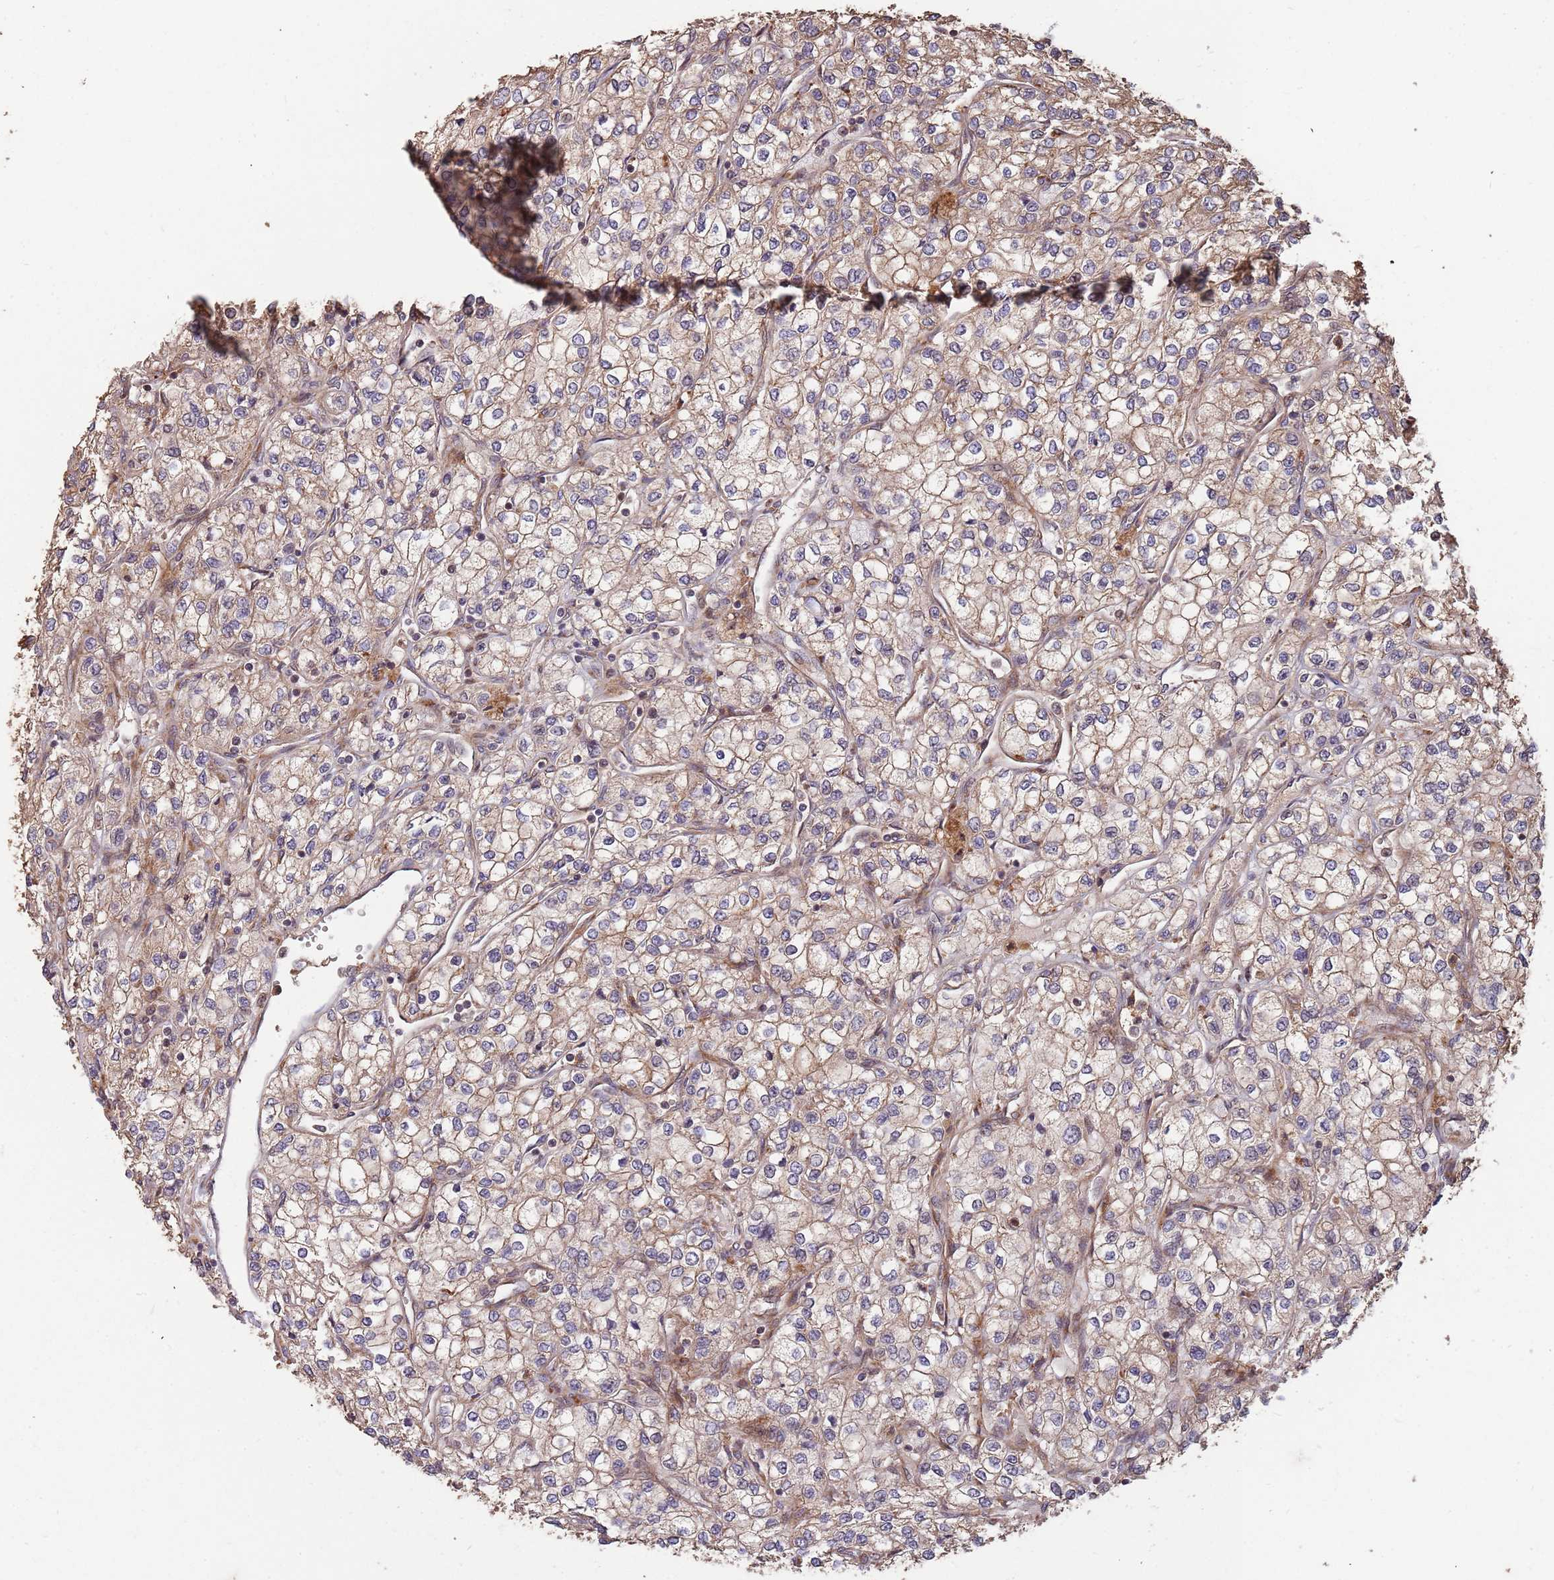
{"staining": {"intensity": "weak", "quantity": ">75%", "location": "cytoplasmic/membranous"}, "tissue": "renal cancer", "cell_type": "Tumor cells", "image_type": "cancer", "snomed": [{"axis": "morphology", "description": "Adenocarcinoma, NOS"}, {"axis": "topography", "description": "Kidney"}], "caption": "Renal cancer was stained to show a protein in brown. There is low levels of weak cytoplasmic/membranous expression in approximately >75% of tumor cells.", "gene": "ZNF428", "patient": {"sex": "male", "age": 80}}